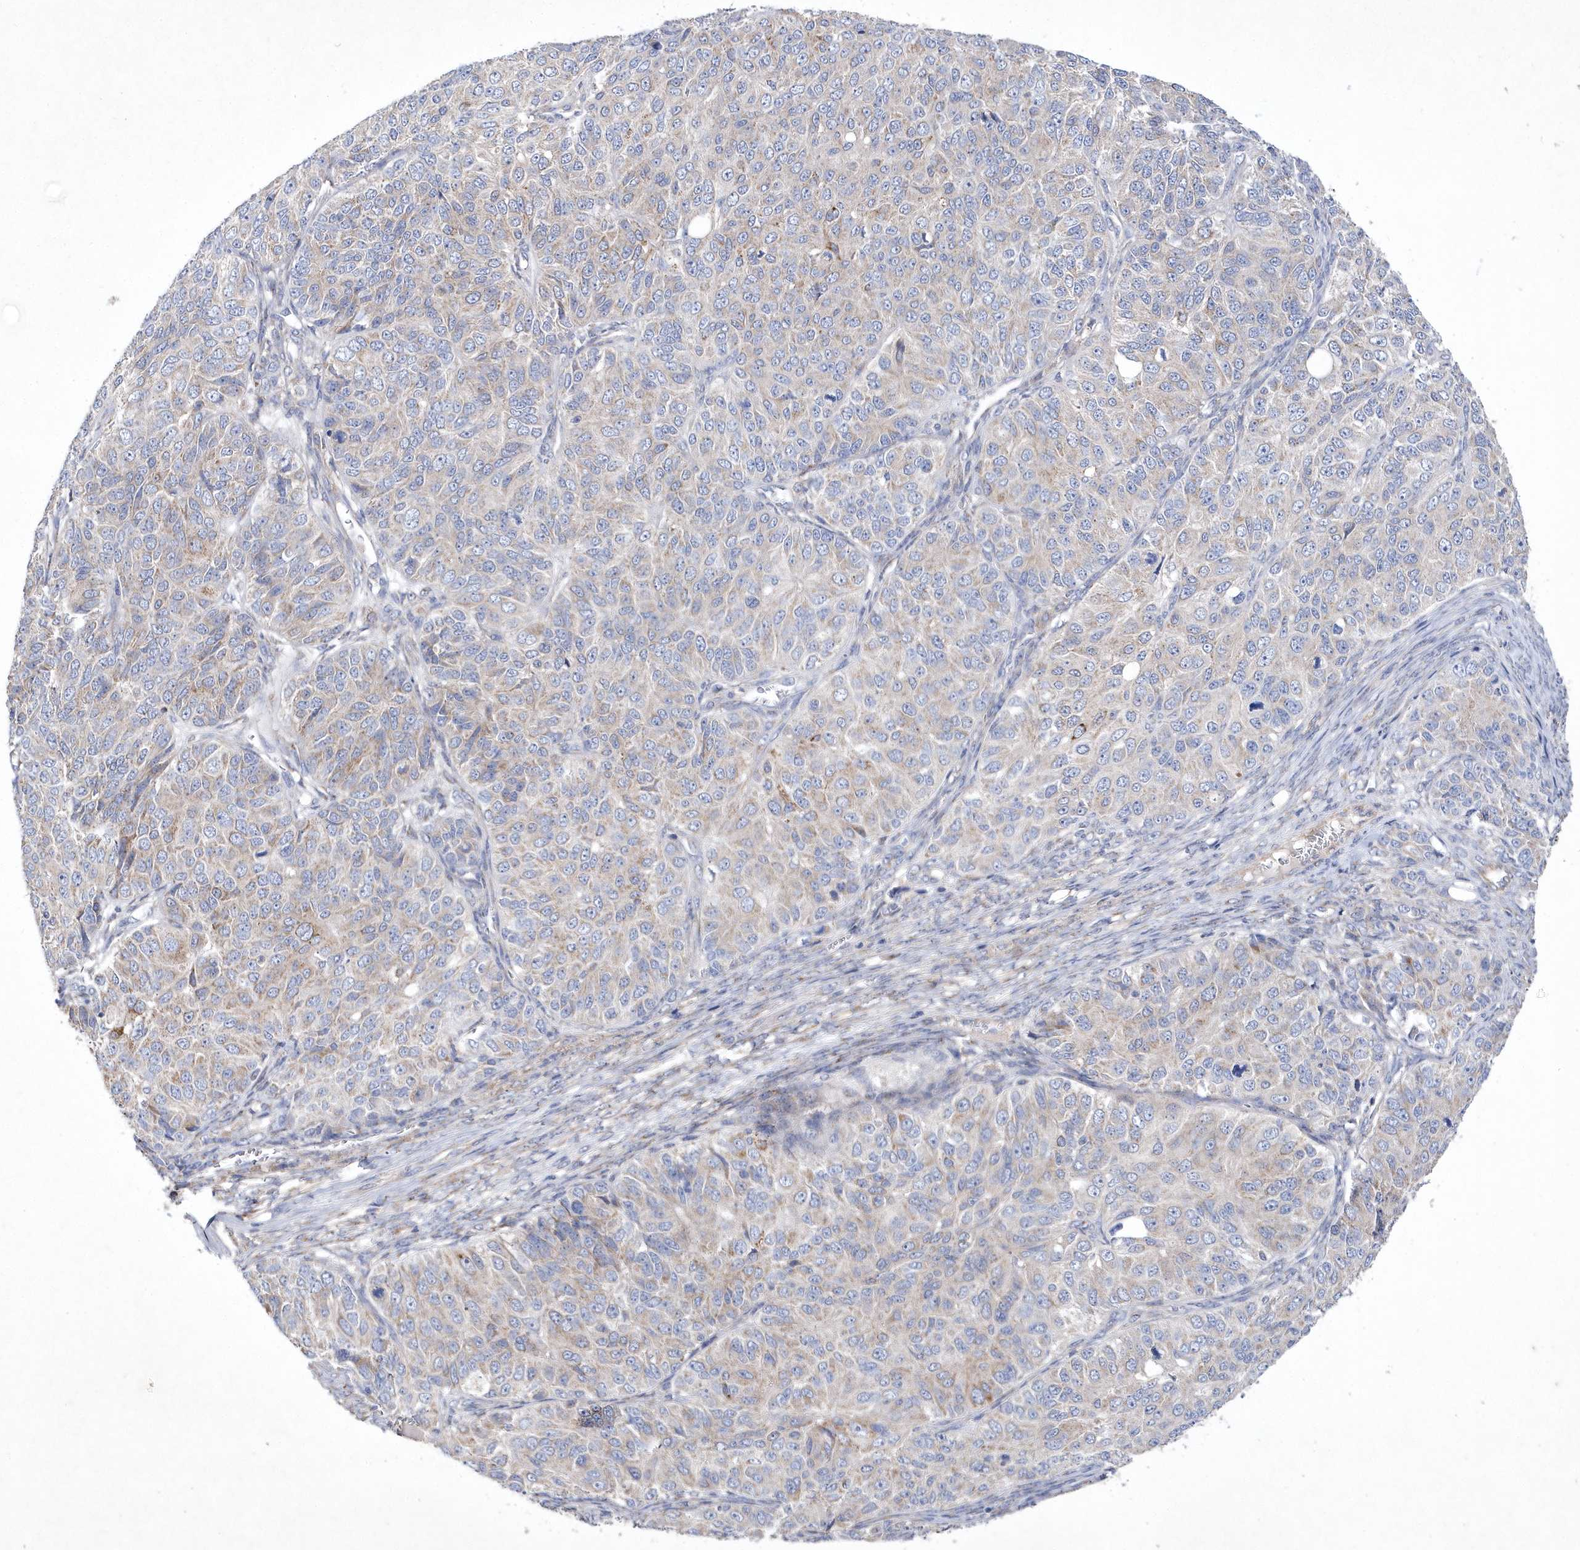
{"staining": {"intensity": "weak", "quantity": "<25%", "location": "cytoplasmic/membranous"}, "tissue": "ovarian cancer", "cell_type": "Tumor cells", "image_type": "cancer", "snomed": [{"axis": "morphology", "description": "Carcinoma, endometroid"}, {"axis": "topography", "description": "Ovary"}], "caption": "There is no significant expression in tumor cells of ovarian cancer (endometroid carcinoma).", "gene": "METTL8", "patient": {"sex": "female", "age": 51}}